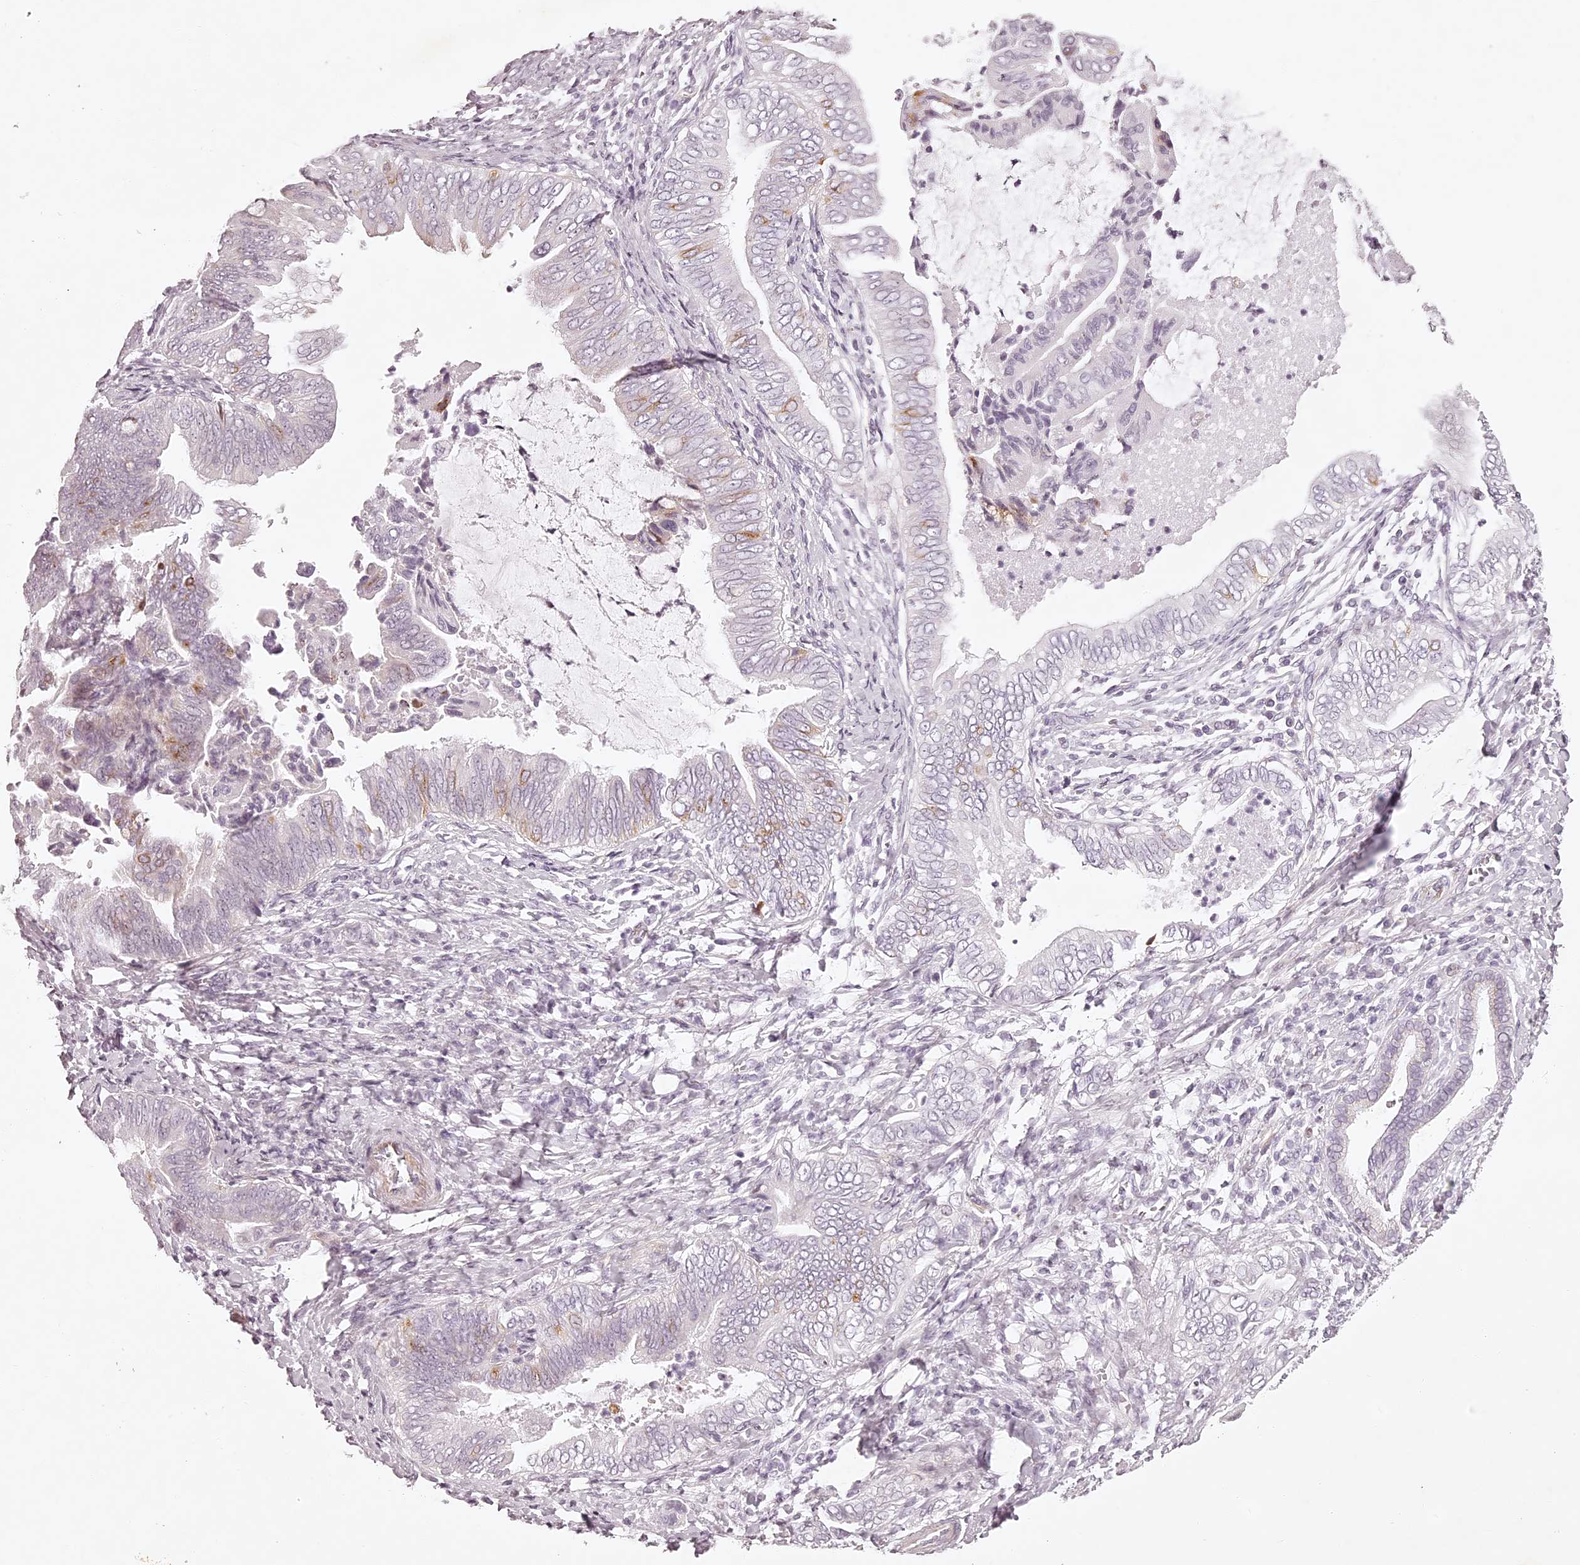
{"staining": {"intensity": "moderate", "quantity": "<25%", "location": "cytoplasmic/membranous"}, "tissue": "pancreatic cancer", "cell_type": "Tumor cells", "image_type": "cancer", "snomed": [{"axis": "morphology", "description": "Adenocarcinoma, NOS"}, {"axis": "topography", "description": "Pancreas"}], "caption": "This image displays pancreatic cancer stained with immunohistochemistry to label a protein in brown. The cytoplasmic/membranous of tumor cells show moderate positivity for the protein. Nuclei are counter-stained blue.", "gene": "ELAPOR1", "patient": {"sex": "male", "age": 75}}